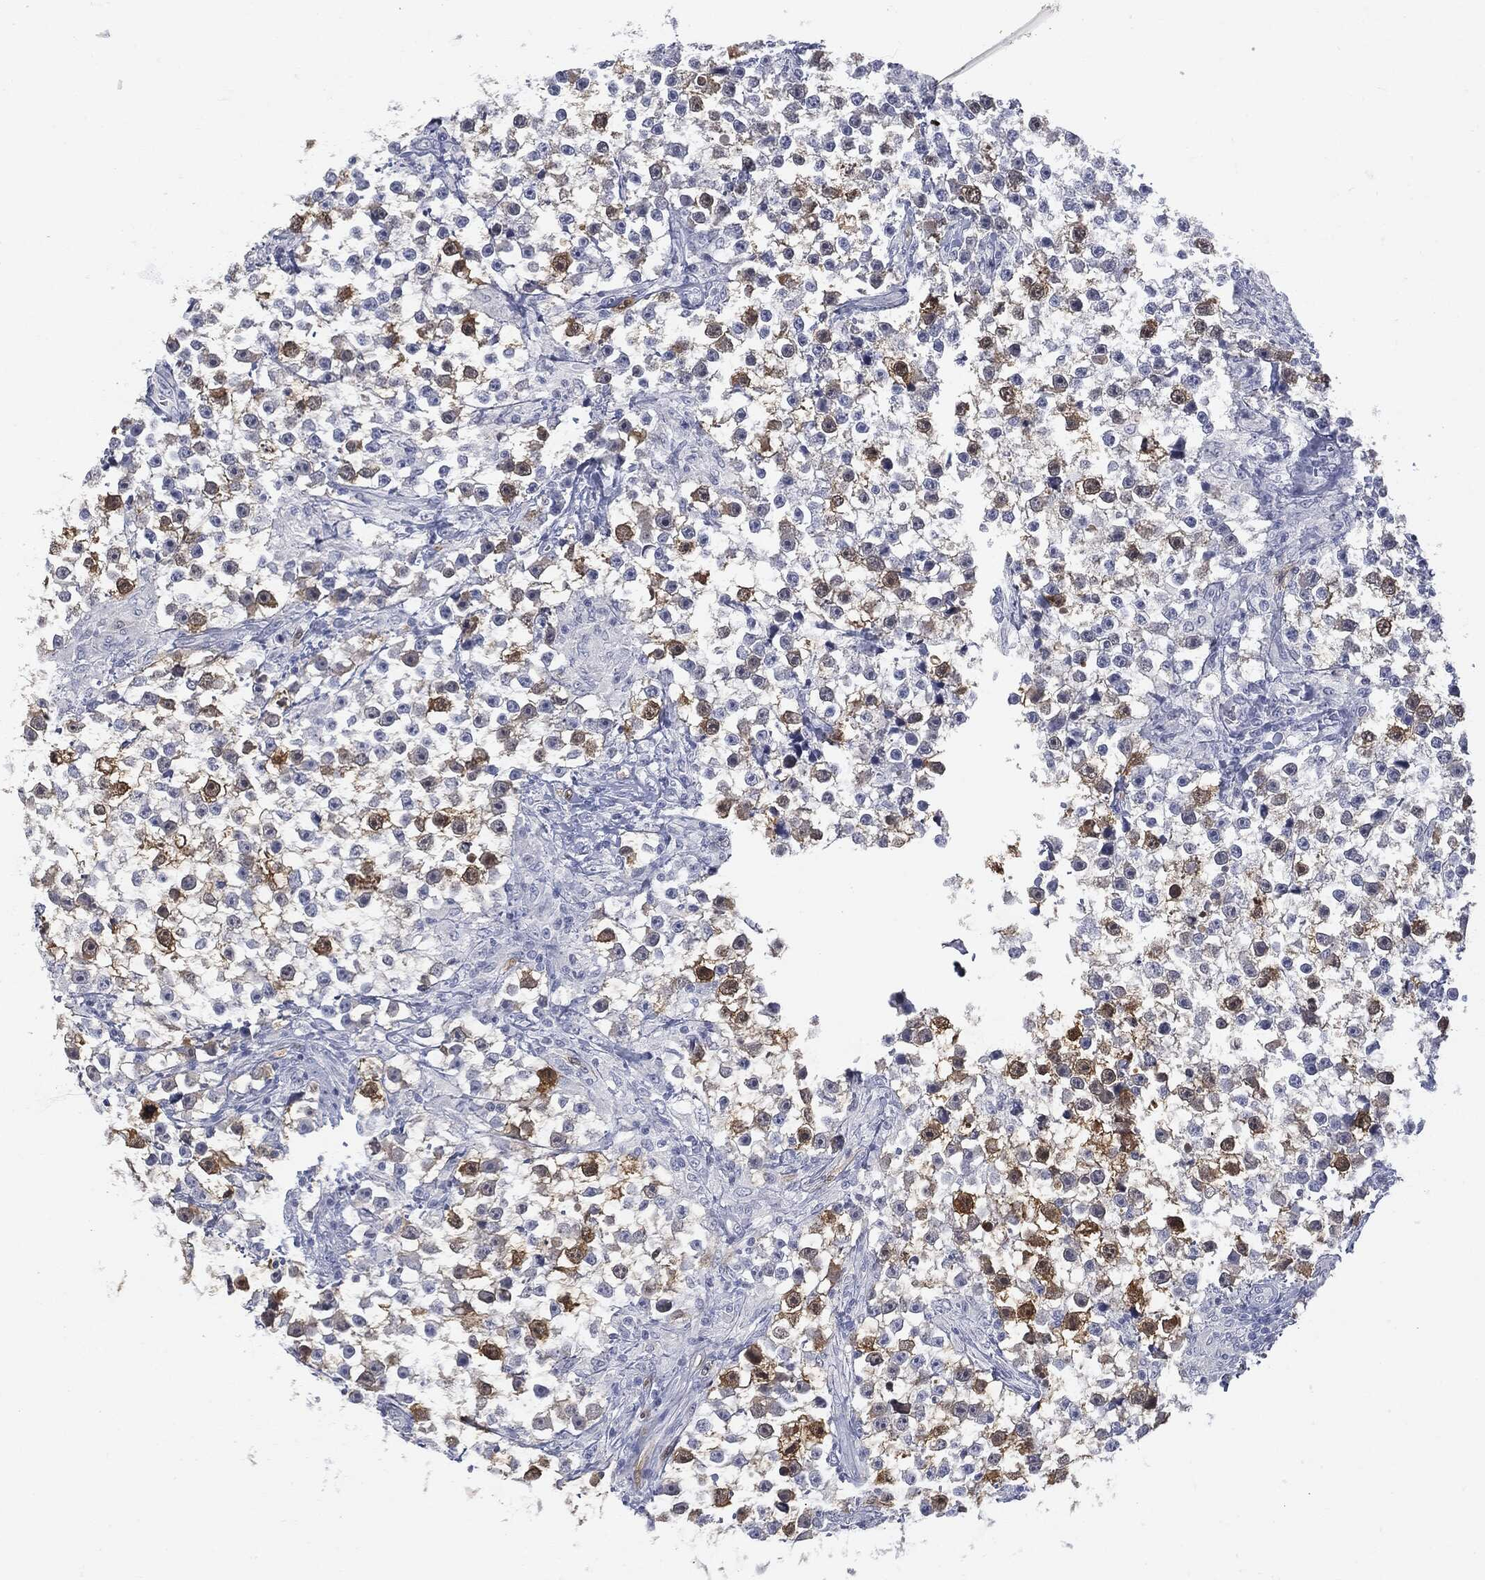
{"staining": {"intensity": "moderate", "quantity": "<25%", "location": "cytoplasmic/membranous"}, "tissue": "testis cancer", "cell_type": "Tumor cells", "image_type": "cancer", "snomed": [{"axis": "morphology", "description": "Seminoma, NOS"}, {"axis": "topography", "description": "Testis"}], "caption": "This image exhibits seminoma (testis) stained with immunohistochemistry to label a protein in brown. The cytoplasmic/membranous of tumor cells show moderate positivity for the protein. Nuclei are counter-stained blue.", "gene": "UBE2C", "patient": {"sex": "male", "age": 59}}